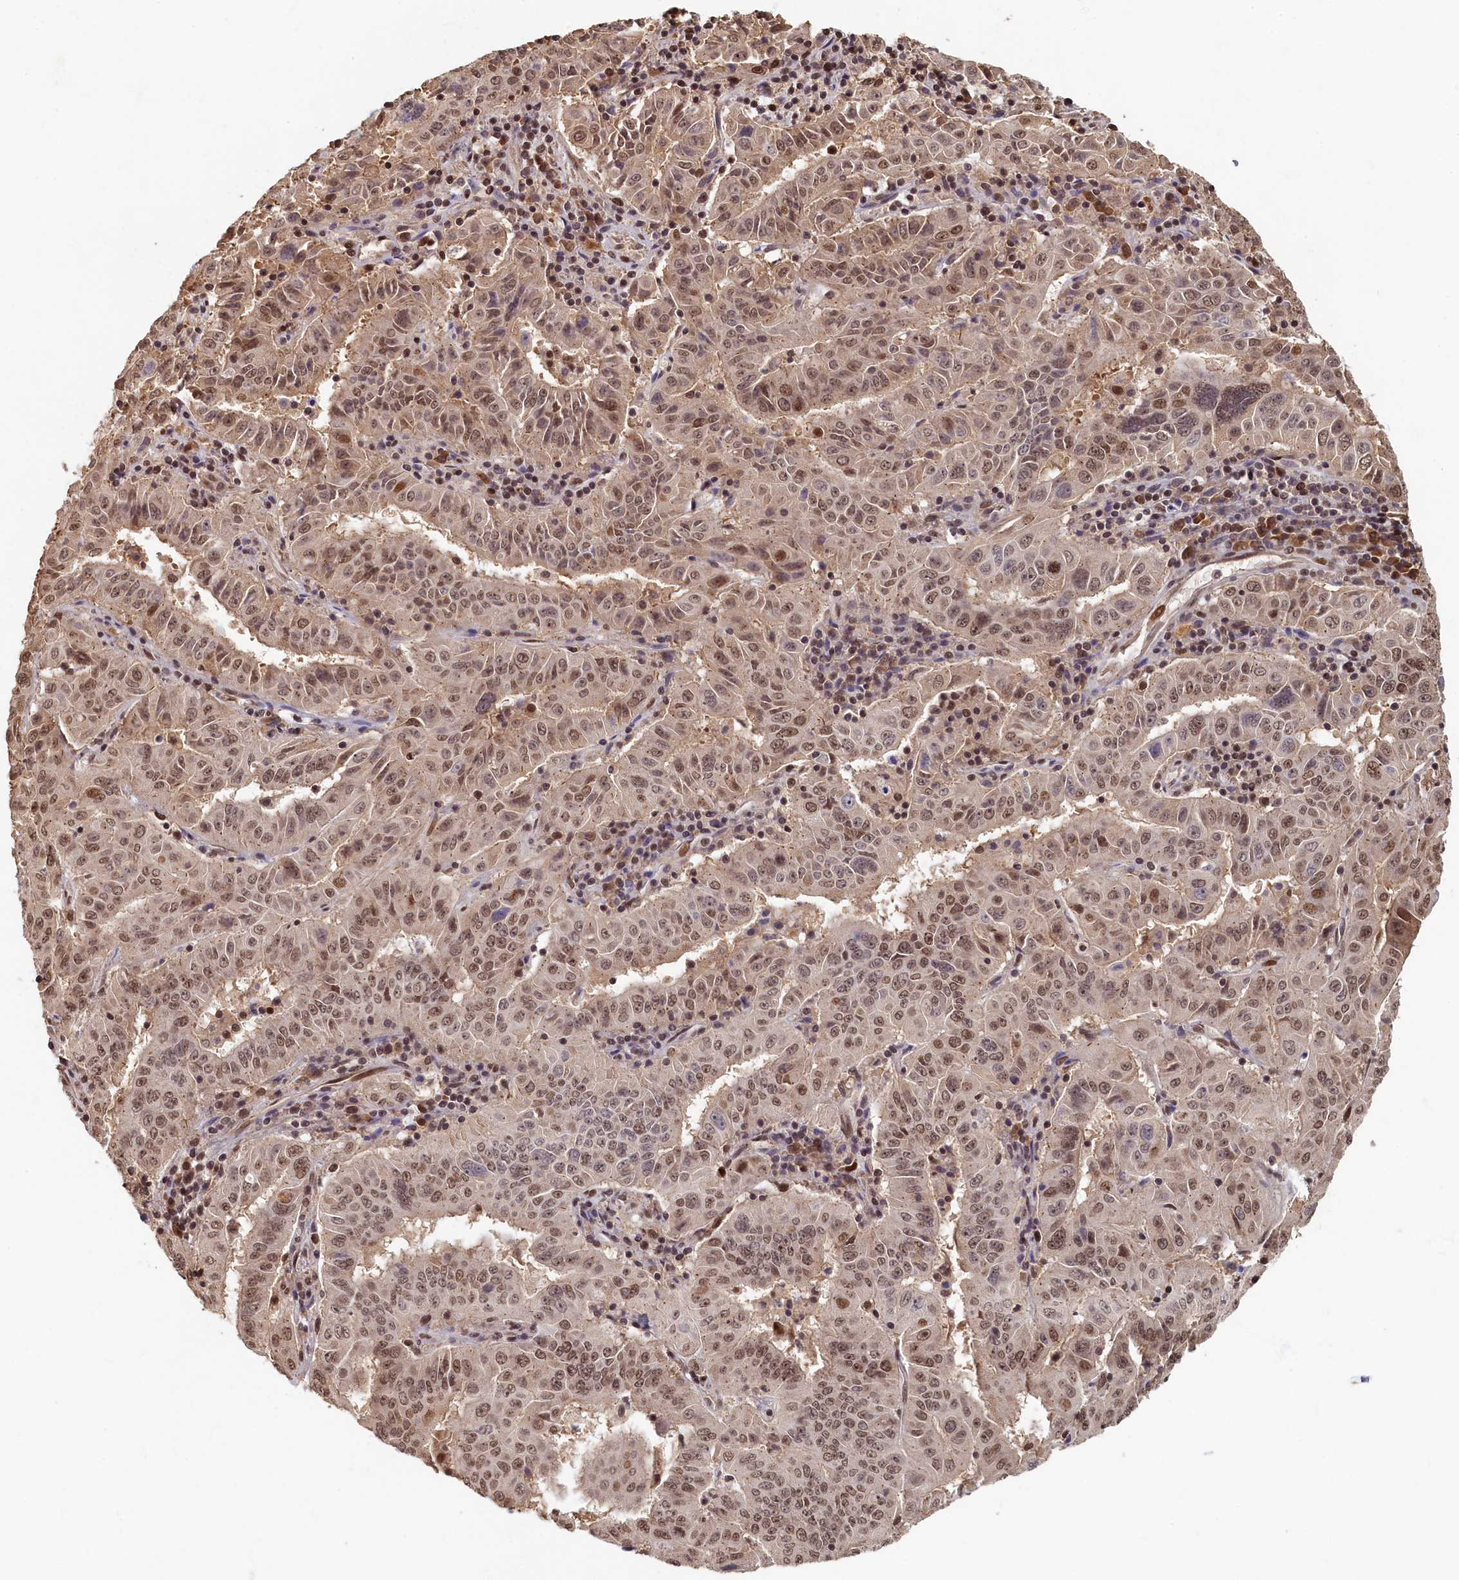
{"staining": {"intensity": "moderate", "quantity": ">75%", "location": "nuclear"}, "tissue": "pancreatic cancer", "cell_type": "Tumor cells", "image_type": "cancer", "snomed": [{"axis": "morphology", "description": "Adenocarcinoma, NOS"}, {"axis": "topography", "description": "Pancreas"}], "caption": "A brown stain shows moderate nuclear expression of a protein in human pancreatic cancer (adenocarcinoma) tumor cells. The staining is performed using DAB brown chromogen to label protein expression. The nuclei are counter-stained blue using hematoxylin.", "gene": "CKAP2L", "patient": {"sex": "male", "age": 63}}